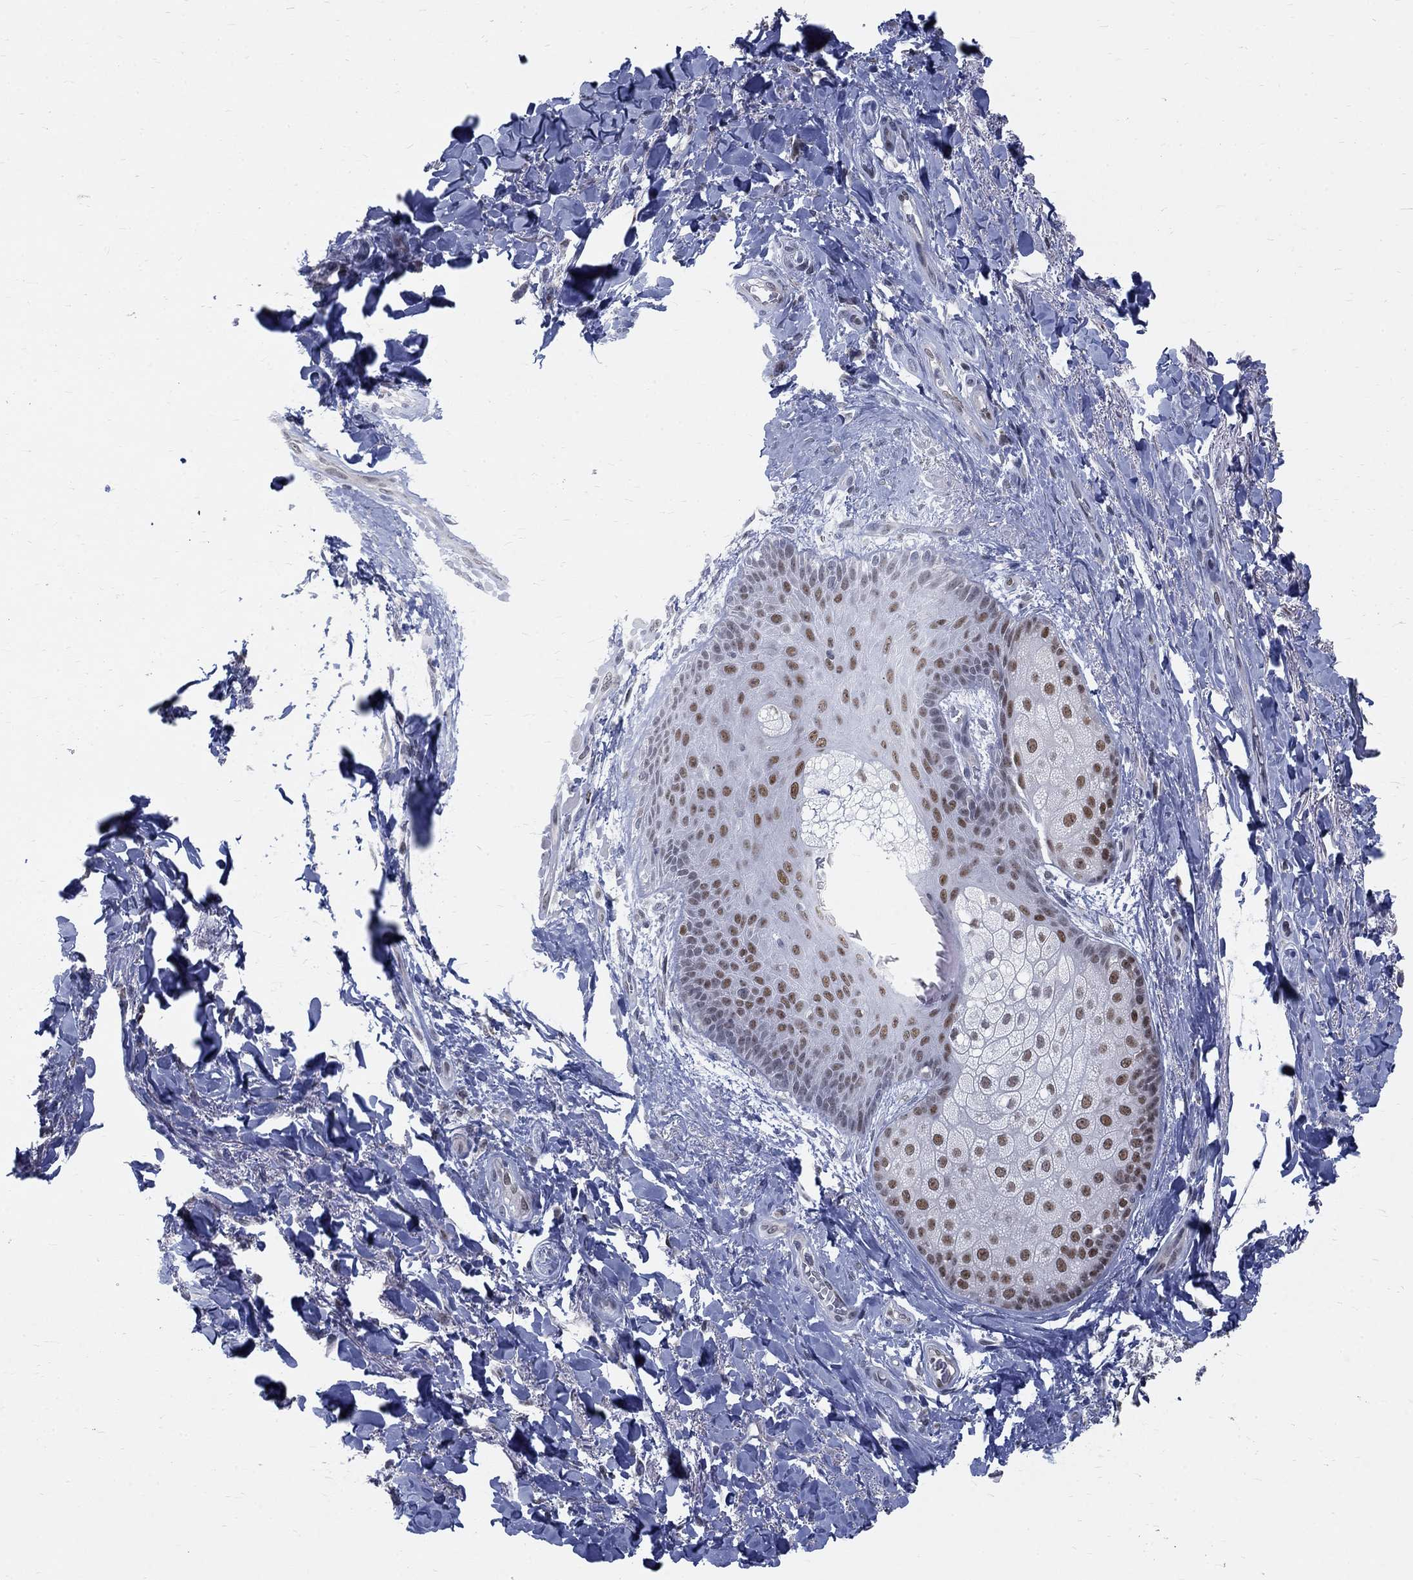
{"staining": {"intensity": "strong", "quantity": "25%-75%", "location": "nuclear"}, "tissue": "skin", "cell_type": "Epidermal cells", "image_type": "normal", "snomed": [{"axis": "morphology", "description": "Normal tissue, NOS"}, {"axis": "topography", "description": "Anal"}, {"axis": "topography", "description": "Peripheral nerve tissue"}], "caption": "The photomicrograph shows staining of normal skin, revealing strong nuclear protein staining (brown color) within epidermal cells. Using DAB (brown) and hematoxylin (blue) stains, captured at high magnification using brightfield microscopy.", "gene": "GCFC2", "patient": {"sex": "male", "age": 53}}